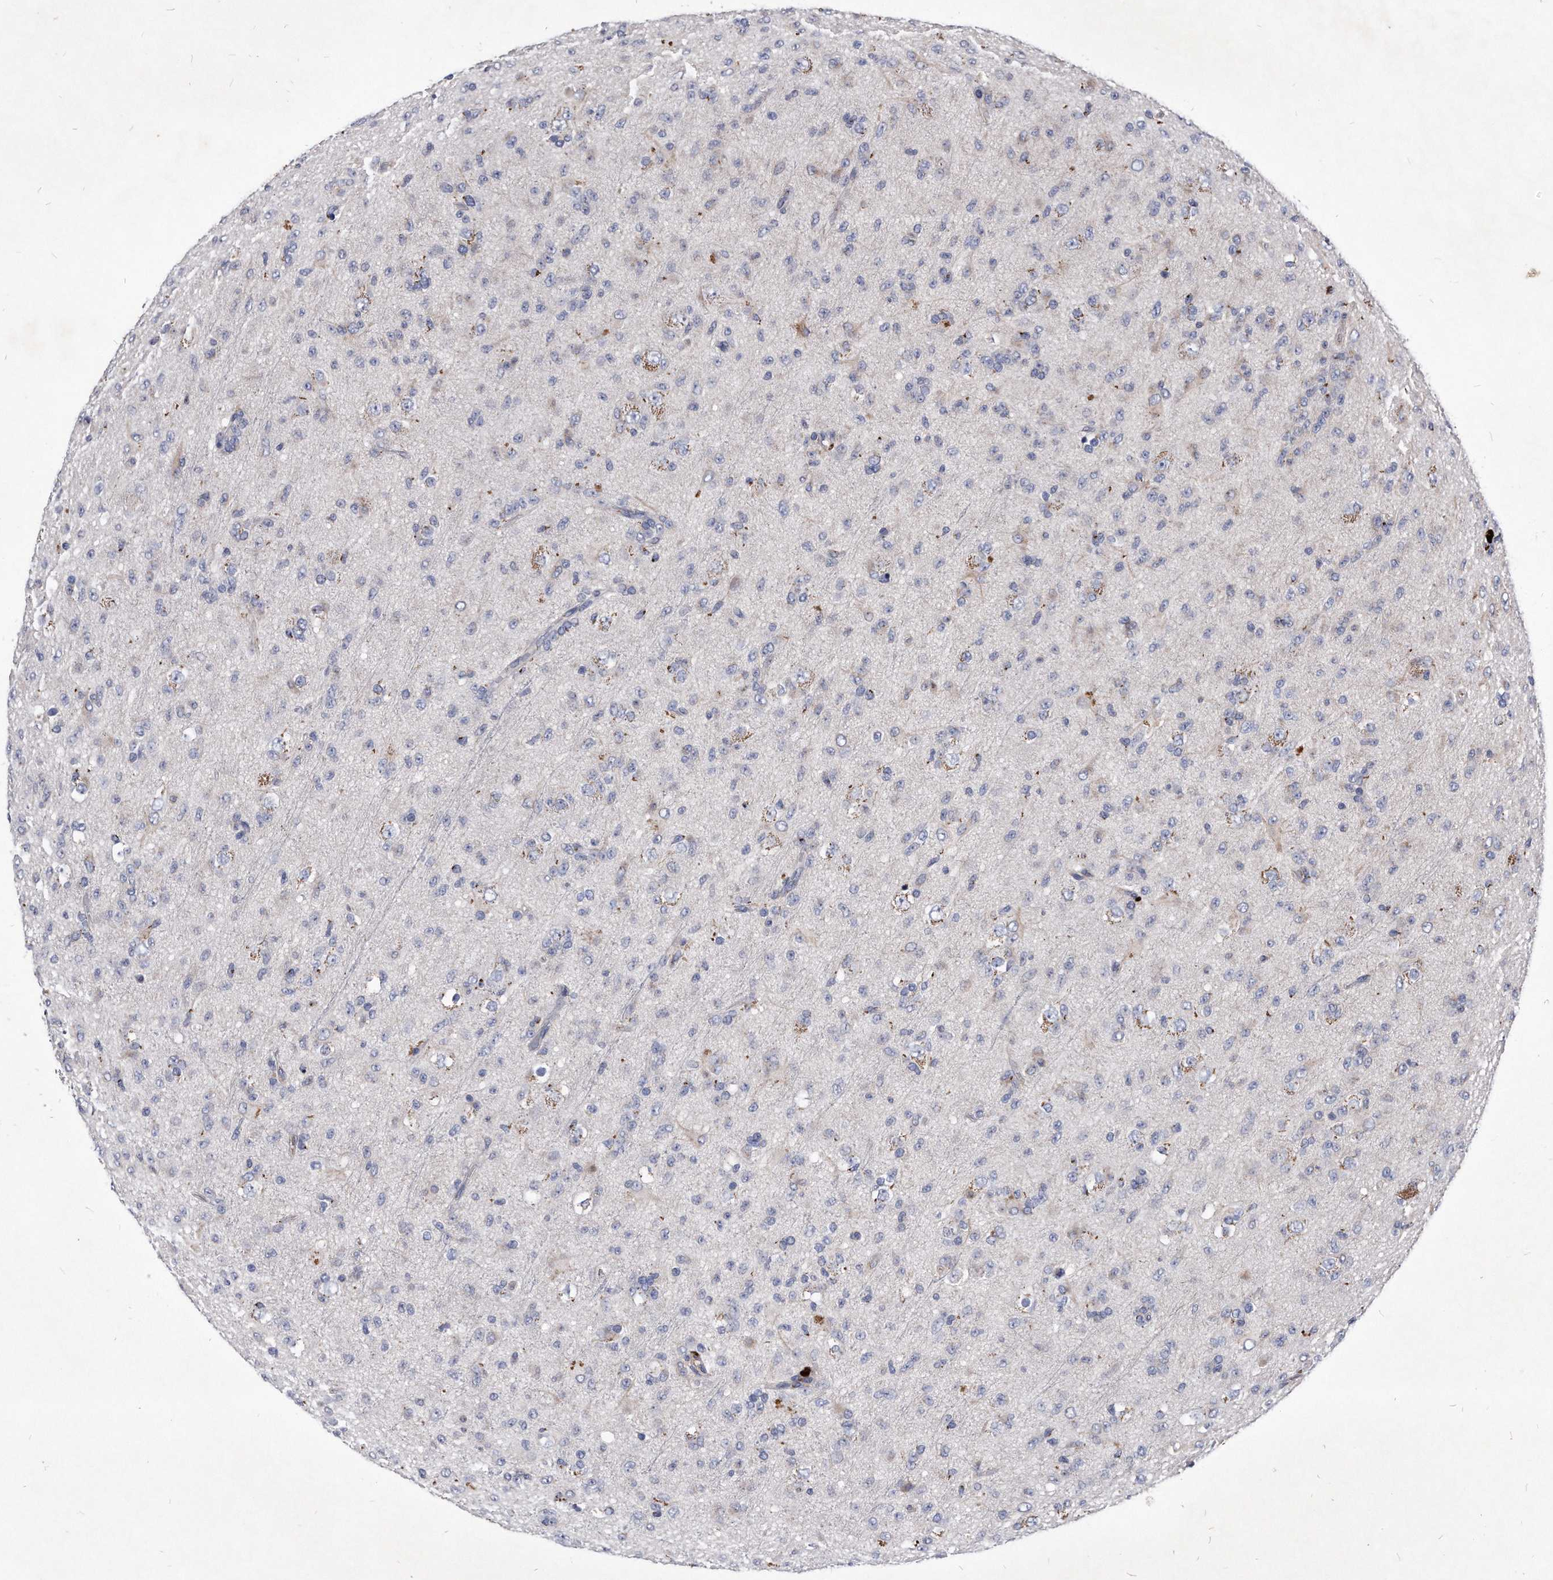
{"staining": {"intensity": "negative", "quantity": "none", "location": "none"}, "tissue": "glioma", "cell_type": "Tumor cells", "image_type": "cancer", "snomed": [{"axis": "morphology", "description": "Glioma, malignant, Low grade"}, {"axis": "topography", "description": "Brain"}], "caption": "An IHC histopathology image of glioma is shown. There is no staining in tumor cells of glioma.", "gene": "MGAT4A", "patient": {"sex": "male", "age": 65}}